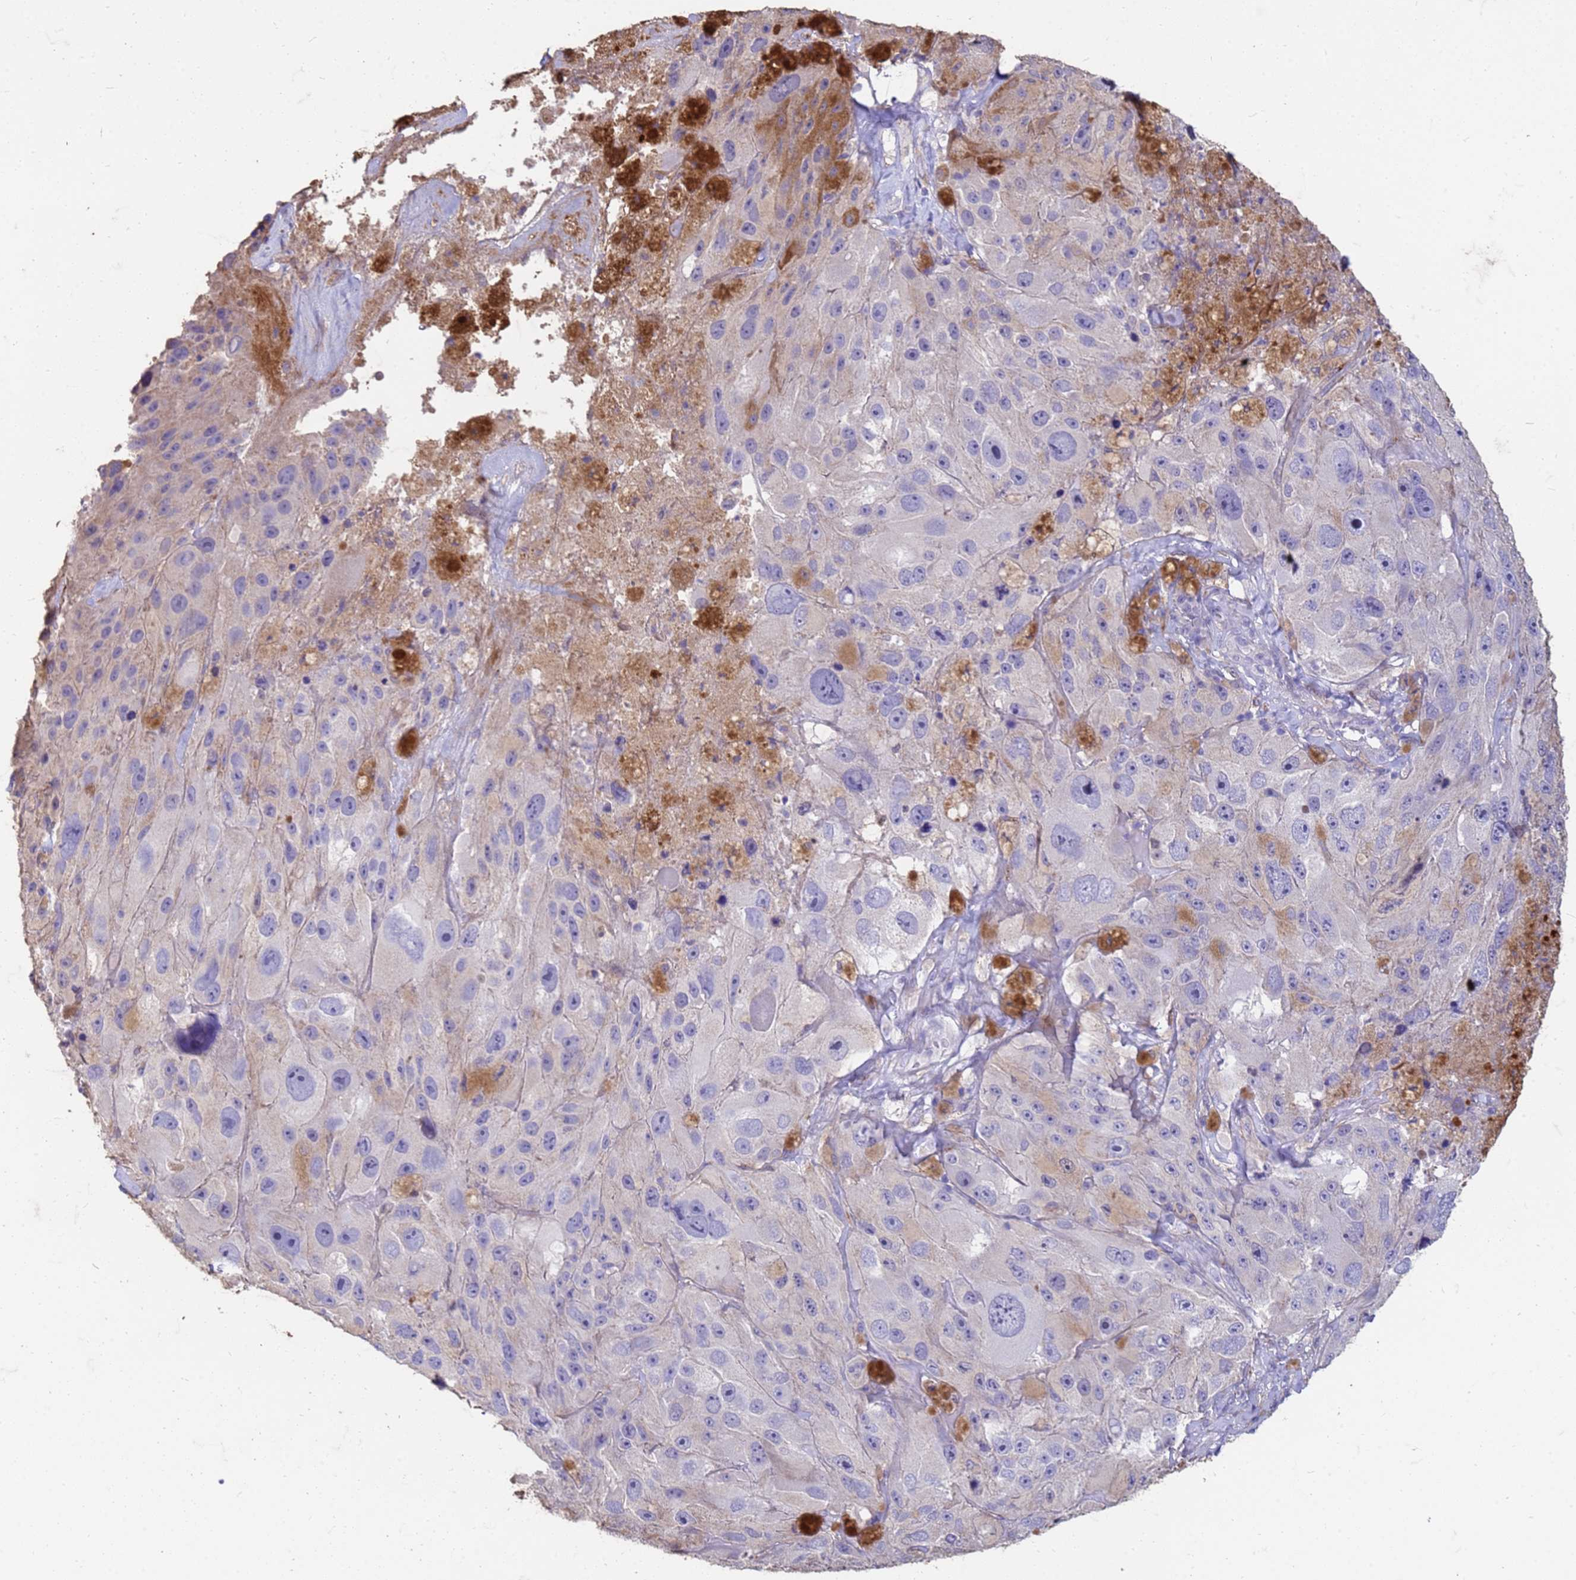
{"staining": {"intensity": "negative", "quantity": "none", "location": "none"}, "tissue": "melanoma", "cell_type": "Tumor cells", "image_type": "cancer", "snomed": [{"axis": "morphology", "description": "Malignant melanoma, Metastatic site"}, {"axis": "topography", "description": "Lymph node"}], "caption": "An immunohistochemistry image of melanoma is shown. There is no staining in tumor cells of melanoma.", "gene": "SLC25A15", "patient": {"sex": "male", "age": 62}}